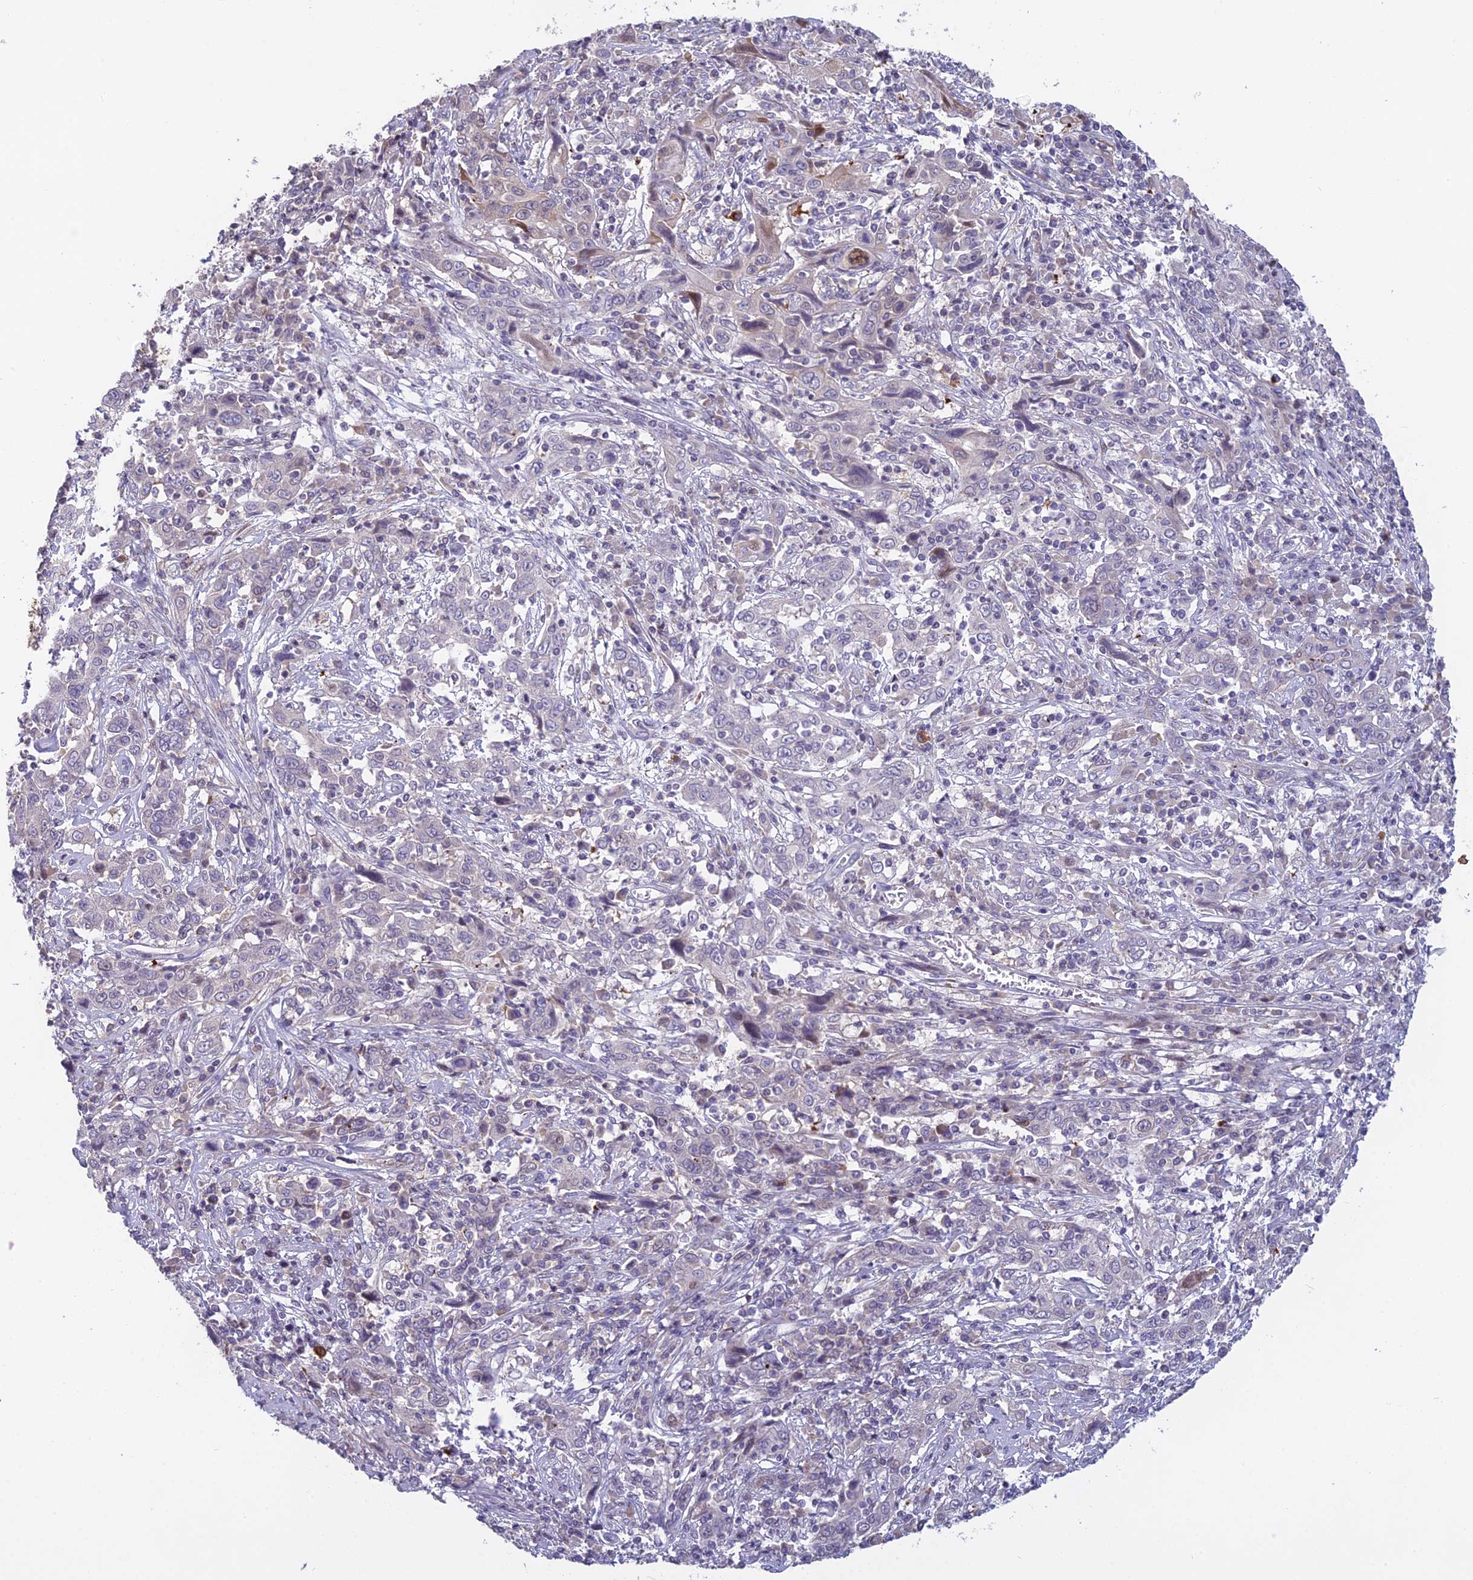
{"staining": {"intensity": "negative", "quantity": "none", "location": "none"}, "tissue": "cervical cancer", "cell_type": "Tumor cells", "image_type": "cancer", "snomed": [{"axis": "morphology", "description": "Squamous cell carcinoma, NOS"}, {"axis": "topography", "description": "Cervix"}], "caption": "This is a image of IHC staining of squamous cell carcinoma (cervical), which shows no positivity in tumor cells.", "gene": "TMEM134", "patient": {"sex": "female", "age": 46}}